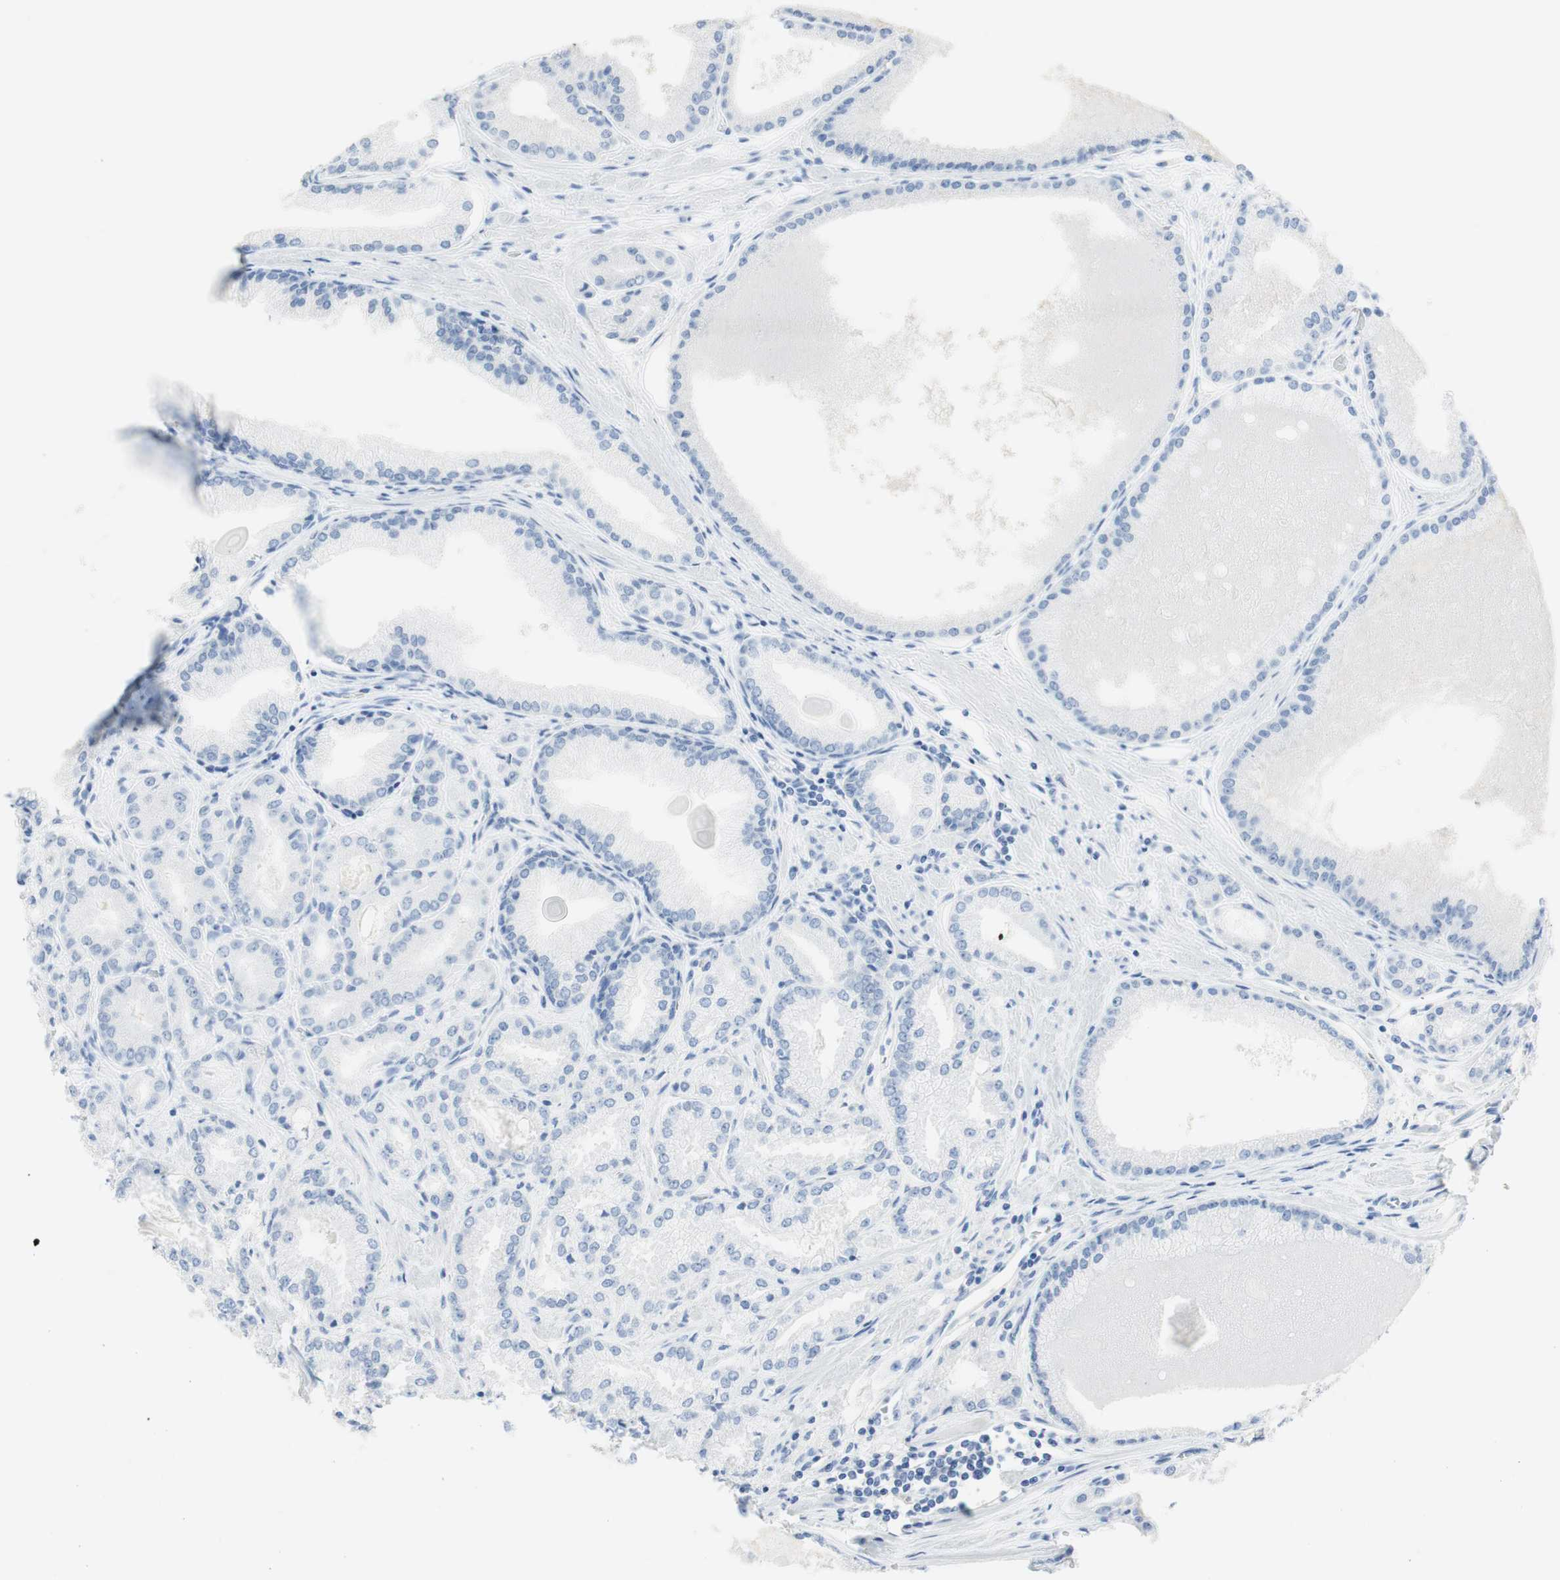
{"staining": {"intensity": "negative", "quantity": "none", "location": "none"}, "tissue": "prostate cancer", "cell_type": "Tumor cells", "image_type": "cancer", "snomed": [{"axis": "morphology", "description": "Adenocarcinoma, Low grade"}, {"axis": "topography", "description": "Prostate"}], "caption": "Tumor cells are negative for protein expression in human prostate cancer.", "gene": "TPO", "patient": {"sex": "male", "age": 59}}